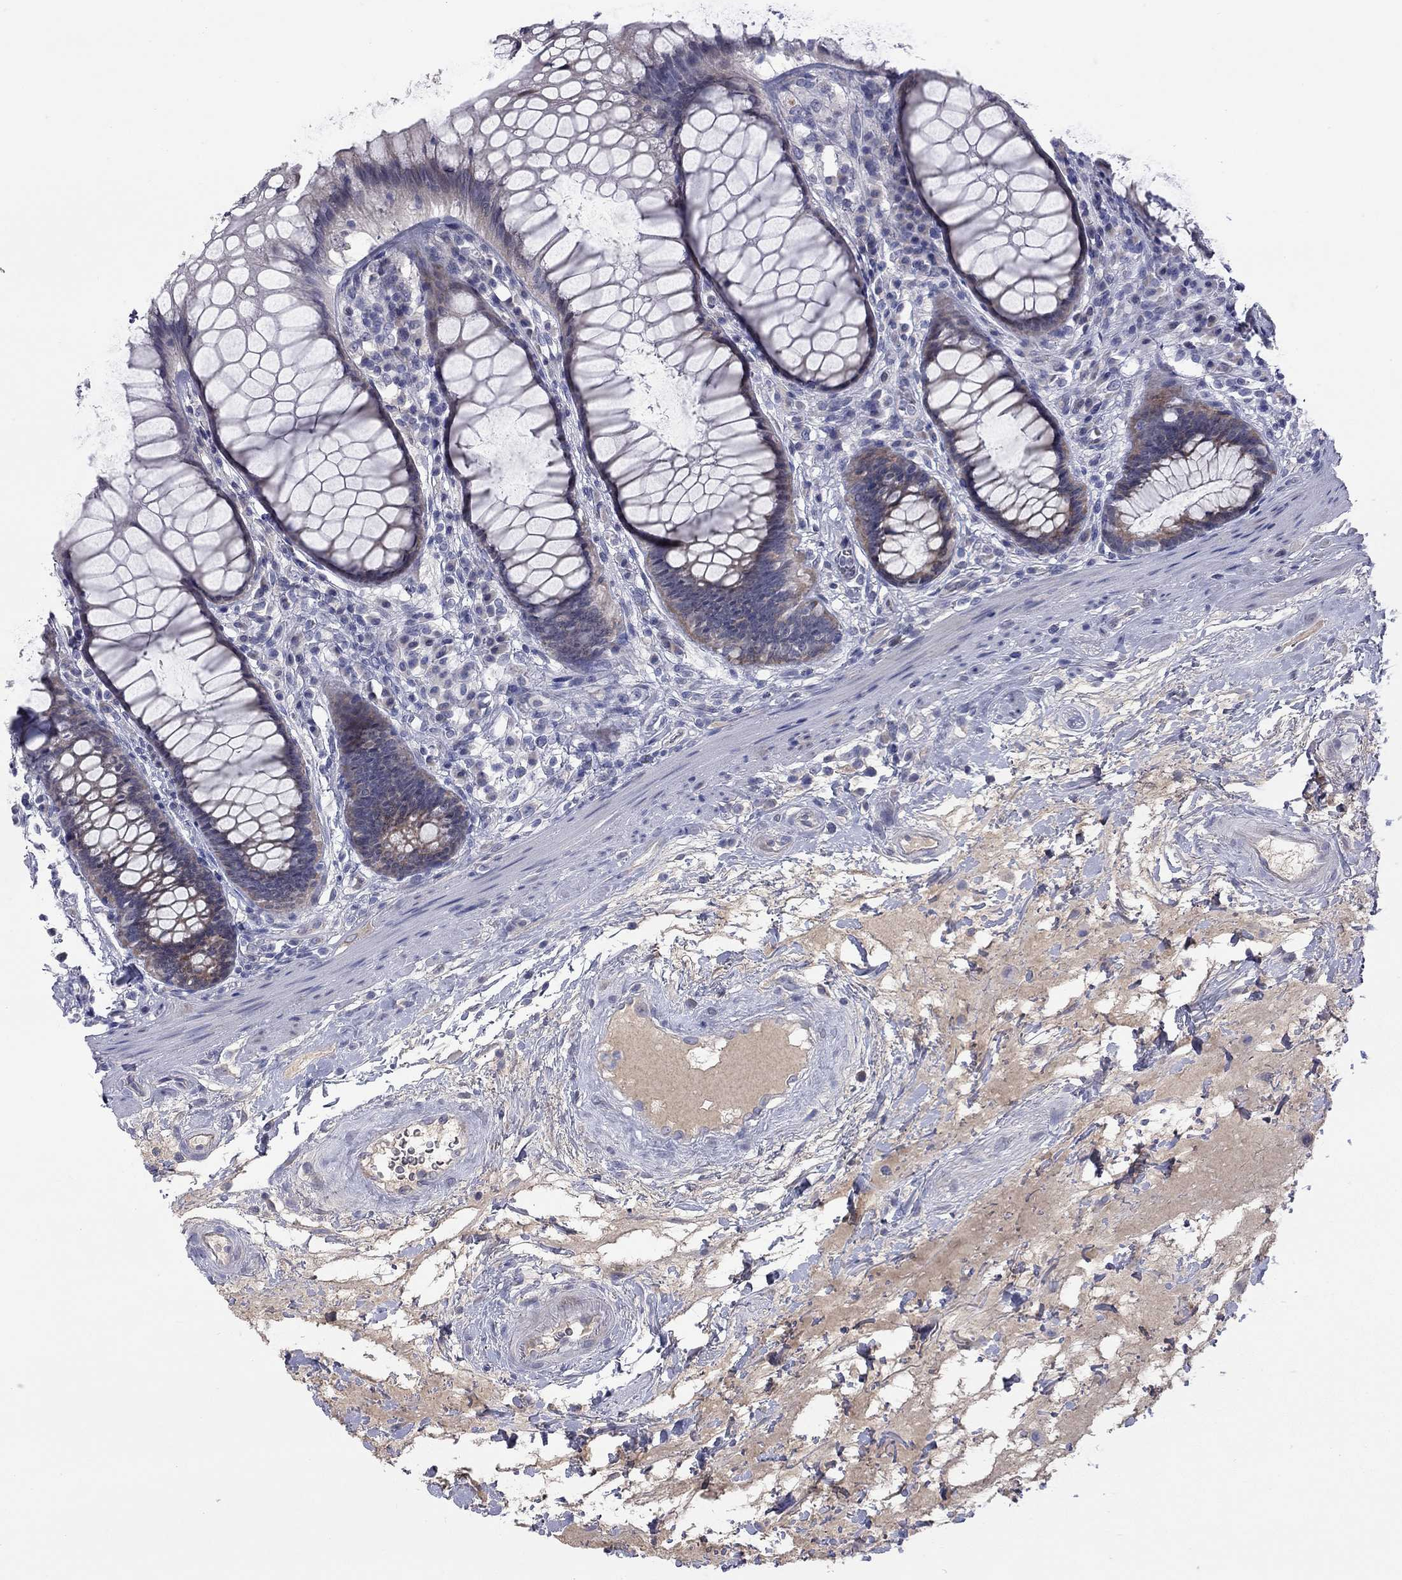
{"staining": {"intensity": "negative", "quantity": "none", "location": "none"}, "tissue": "rectum", "cell_type": "Glandular cells", "image_type": "normal", "snomed": [{"axis": "morphology", "description": "Normal tissue, NOS"}, {"axis": "topography", "description": "Rectum"}], "caption": "Immunohistochemistry image of unremarkable rectum: rectum stained with DAB (3,3'-diaminobenzidine) demonstrates no significant protein expression in glandular cells.", "gene": "UNC119B", "patient": {"sex": "male", "age": 72}}